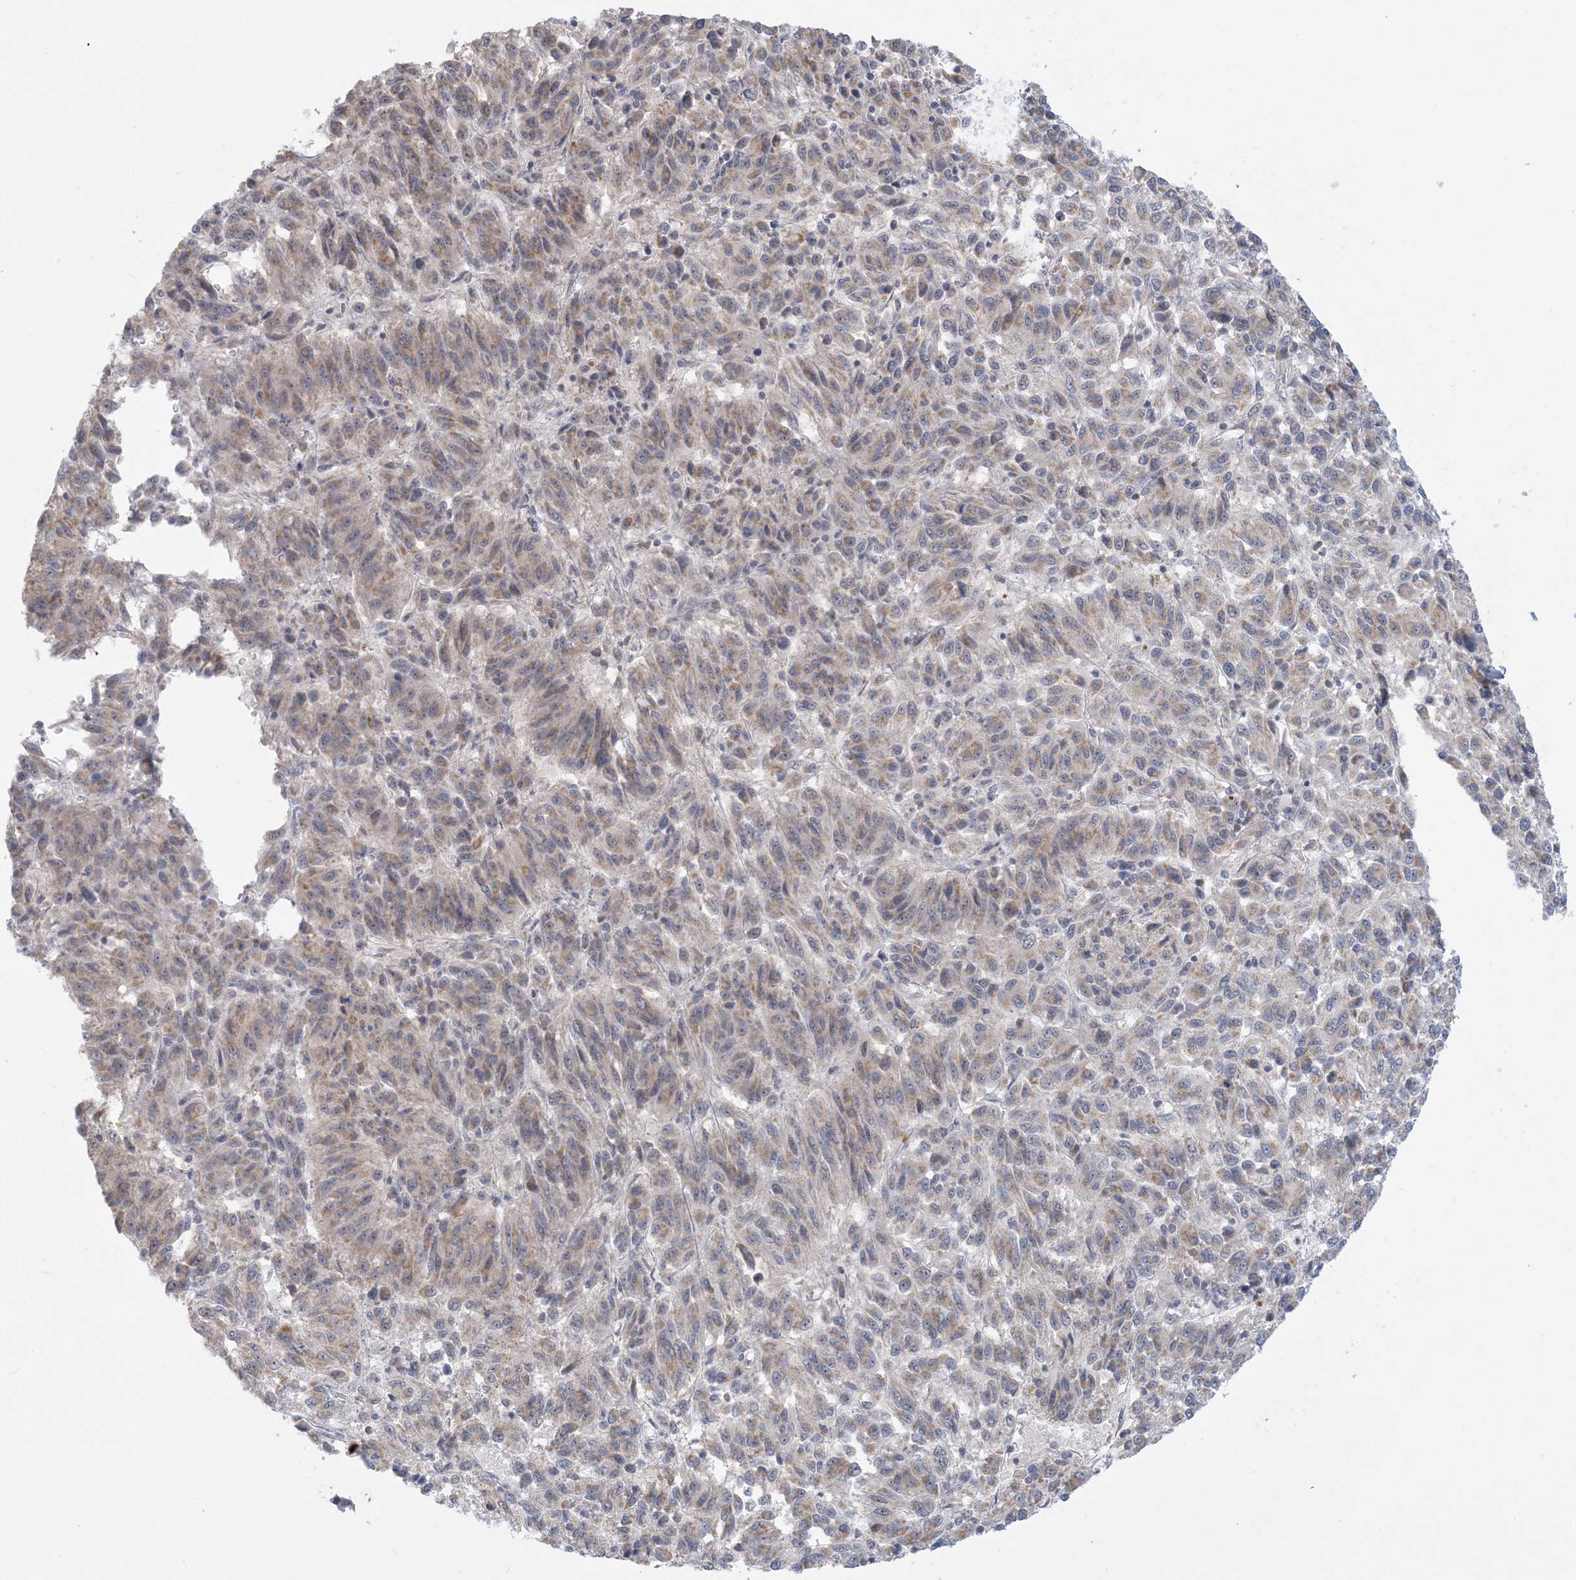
{"staining": {"intensity": "weak", "quantity": "25%-75%", "location": "cytoplasmic/membranous"}, "tissue": "melanoma", "cell_type": "Tumor cells", "image_type": "cancer", "snomed": [{"axis": "morphology", "description": "Malignant melanoma, Metastatic site"}, {"axis": "topography", "description": "Lung"}], "caption": "This image displays immunohistochemistry (IHC) staining of human melanoma, with low weak cytoplasmic/membranous positivity in approximately 25%-75% of tumor cells.", "gene": "TRMT10C", "patient": {"sex": "male", "age": 64}}